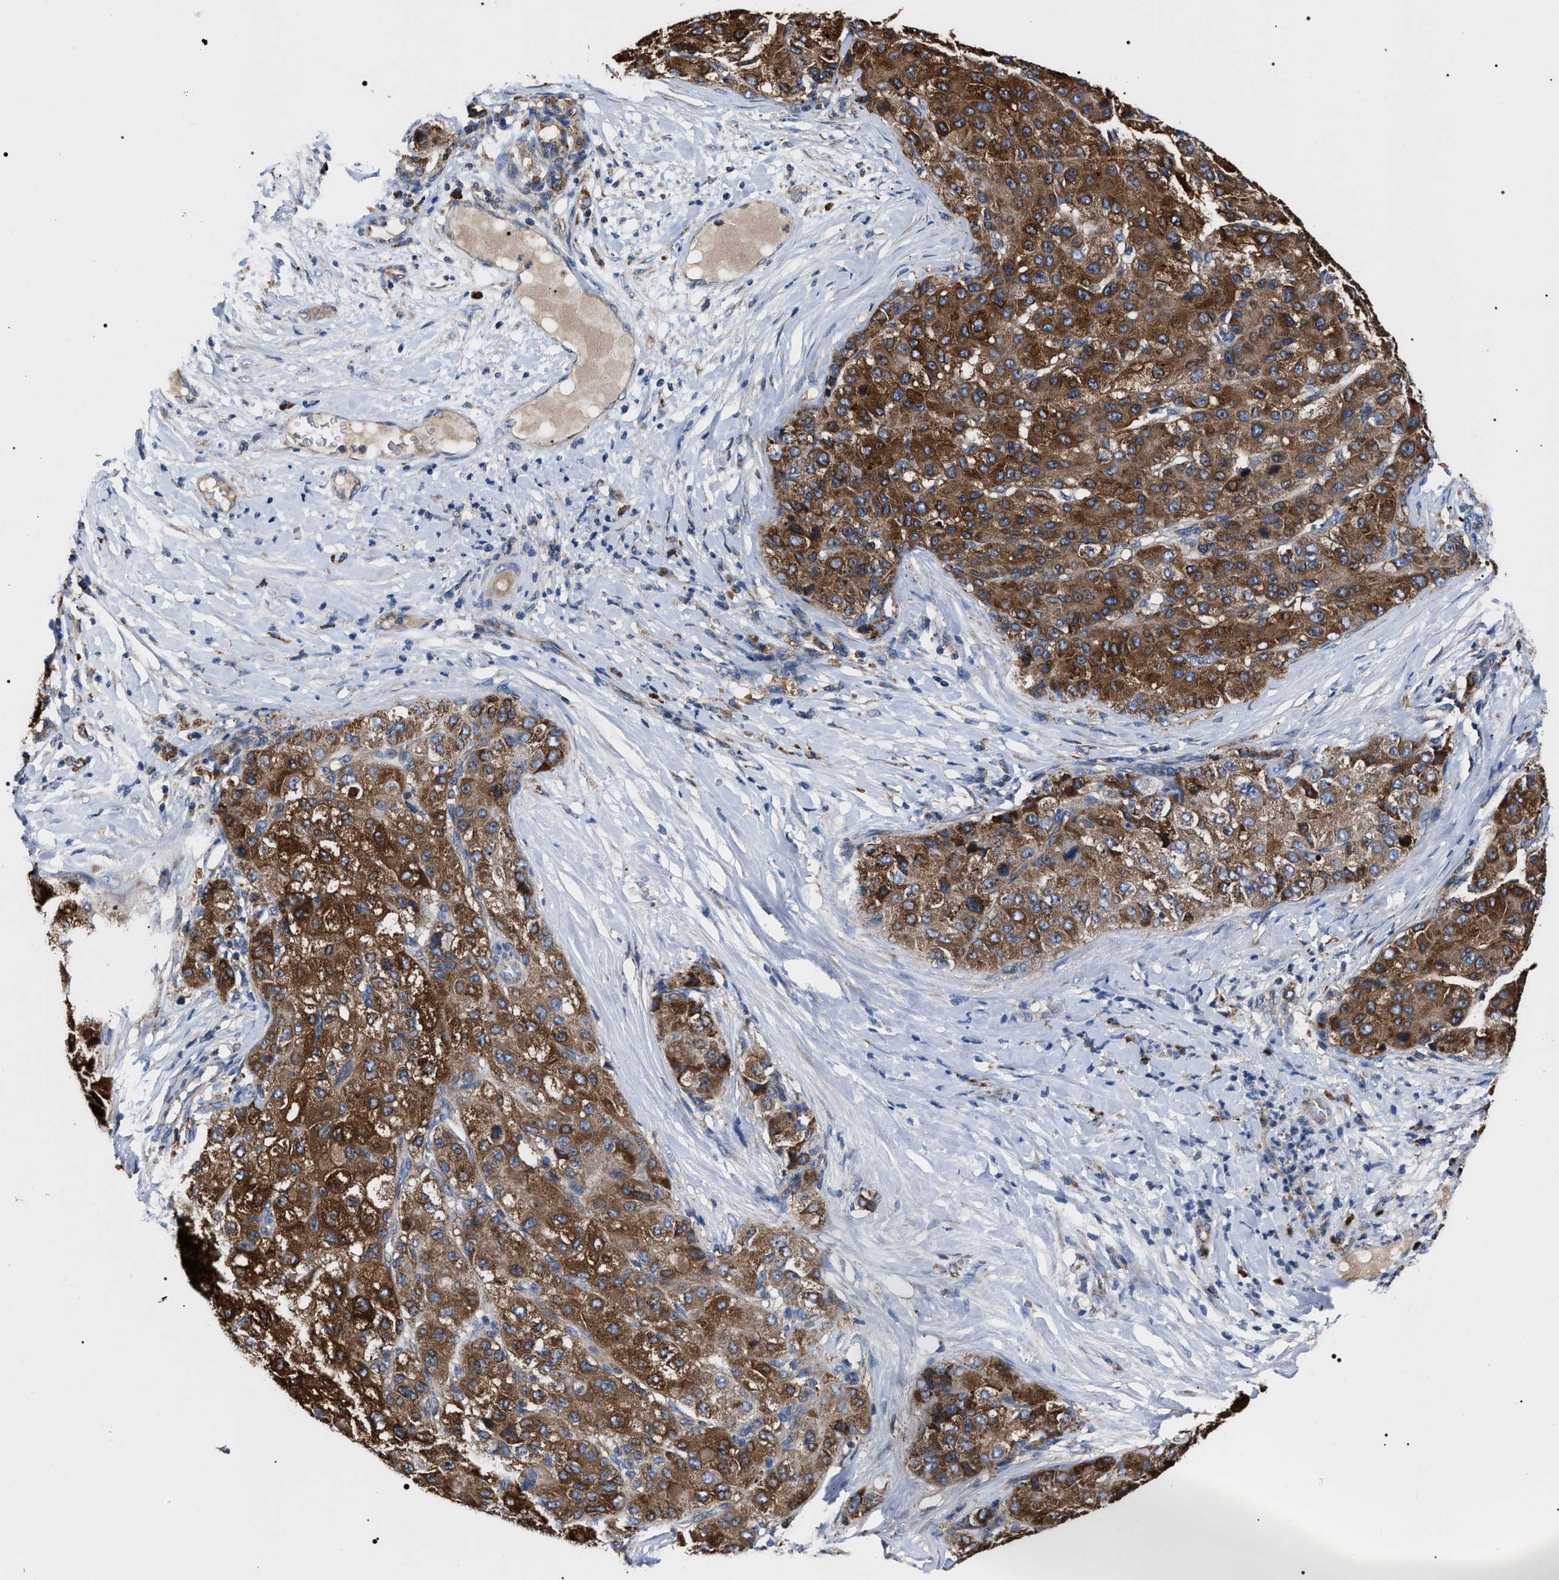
{"staining": {"intensity": "strong", "quantity": ">75%", "location": "cytoplasmic/membranous"}, "tissue": "liver cancer", "cell_type": "Tumor cells", "image_type": "cancer", "snomed": [{"axis": "morphology", "description": "Carcinoma, Hepatocellular, NOS"}, {"axis": "topography", "description": "Liver"}], "caption": "The micrograph displays staining of liver cancer, revealing strong cytoplasmic/membranous protein expression (brown color) within tumor cells.", "gene": "MACC1", "patient": {"sex": "male", "age": 80}}